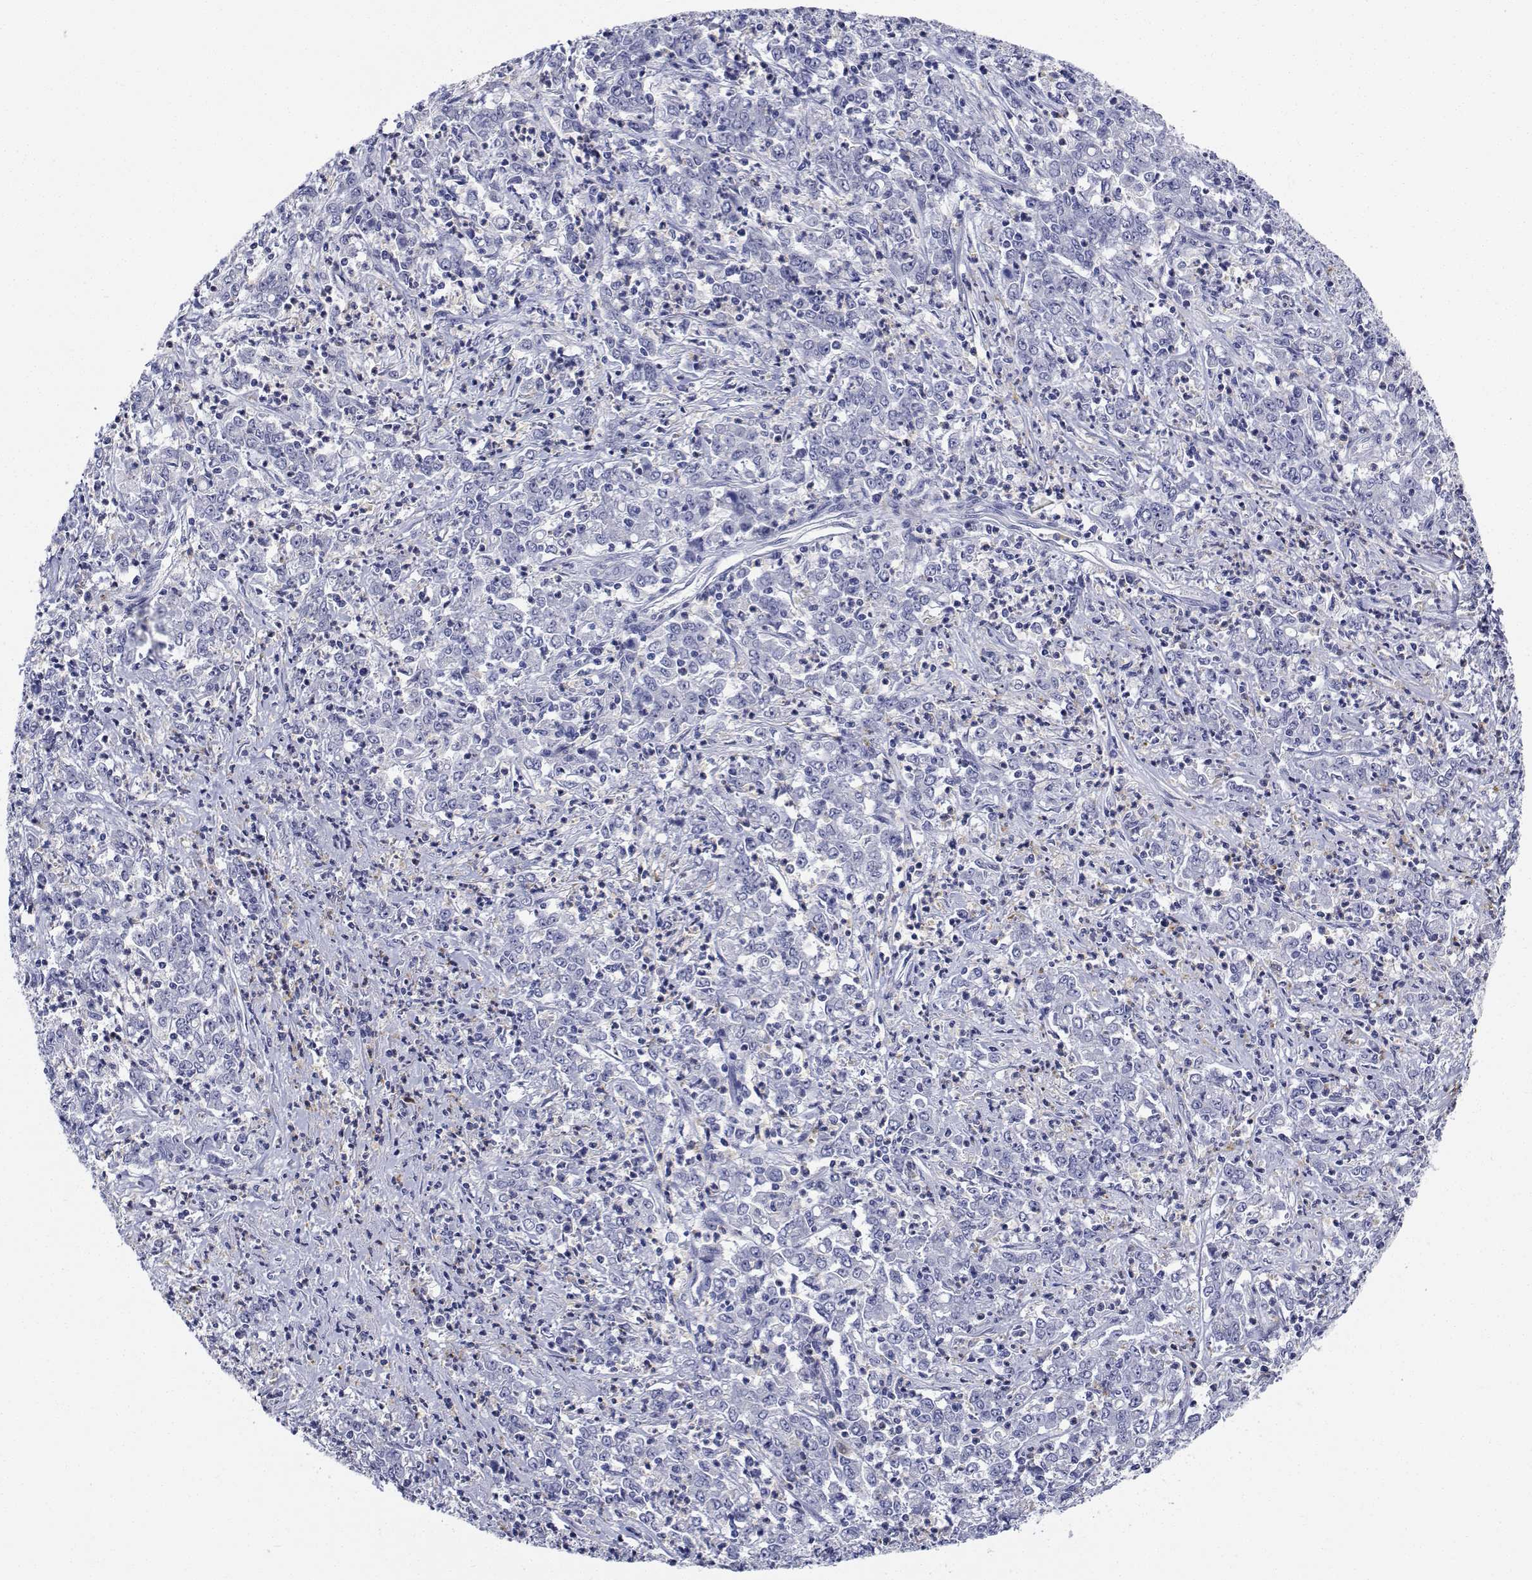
{"staining": {"intensity": "negative", "quantity": "none", "location": "none"}, "tissue": "stomach cancer", "cell_type": "Tumor cells", "image_type": "cancer", "snomed": [{"axis": "morphology", "description": "Adenocarcinoma, NOS"}, {"axis": "topography", "description": "Stomach, lower"}], "caption": "Tumor cells show no significant protein expression in stomach adenocarcinoma.", "gene": "PLXNA4", "patient": {"sex": "female", "age": 71}}